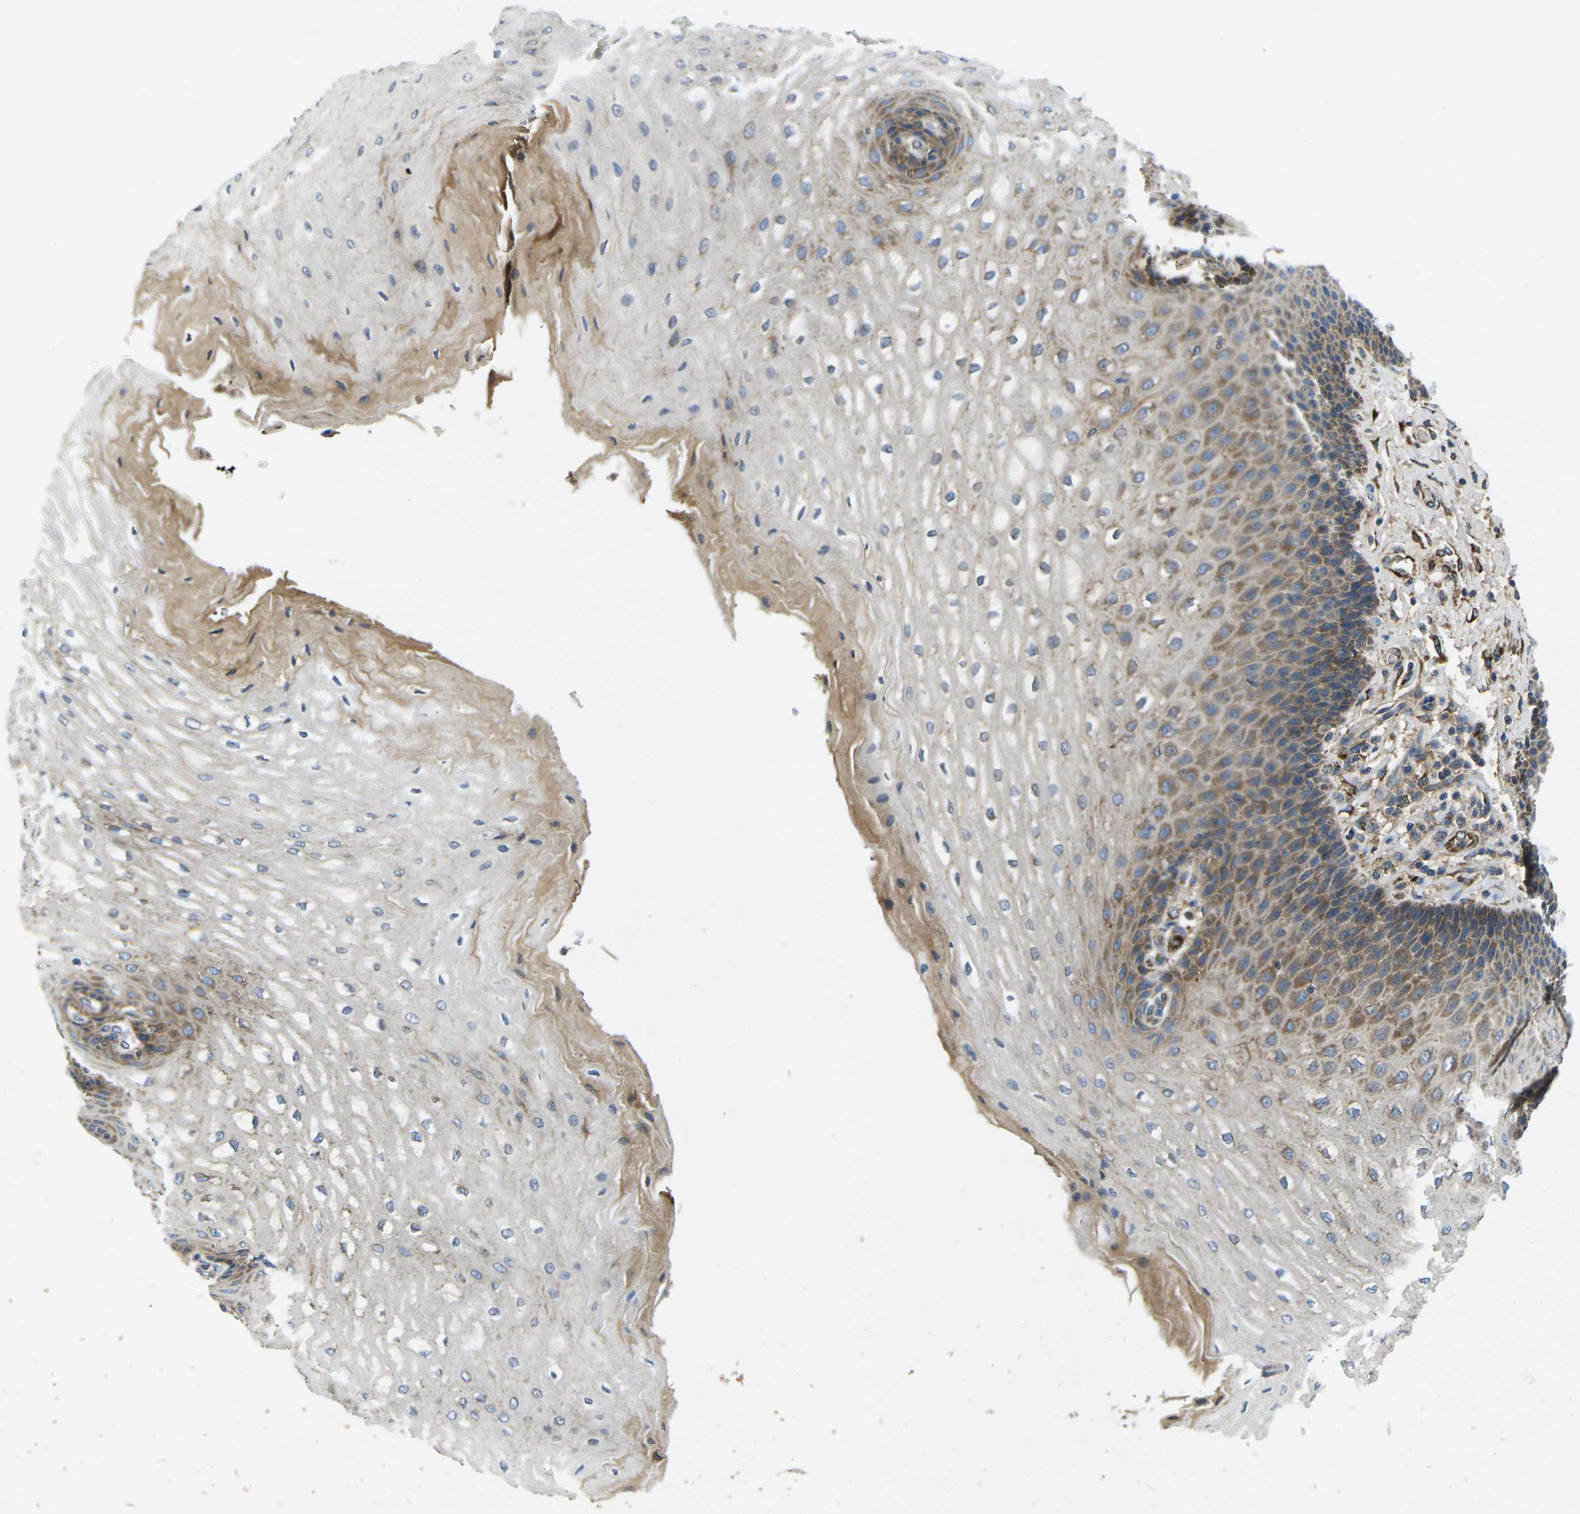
{"staining": {"intensity": "moderate", "quantity": "<25%", "location": "cytoplasmic/membranous"}, "tissue": "esophagus", "cell_type": "Squamous epithelial cells", "image_type": "normal", "snomed": [{"axis": "morphology", "description": "Normal tissue, NOS"}, {"axis": "topography", "description": "Esophagus"}], "caption": "Immunohistochemistry of benign human esophagus exhibits low levels of moderate cytoplasmic/membranous positivity in about <25% of squamous epithelial cells.", "gene": "PDZD8", "patient": {"sex": "male", "age": 54}}